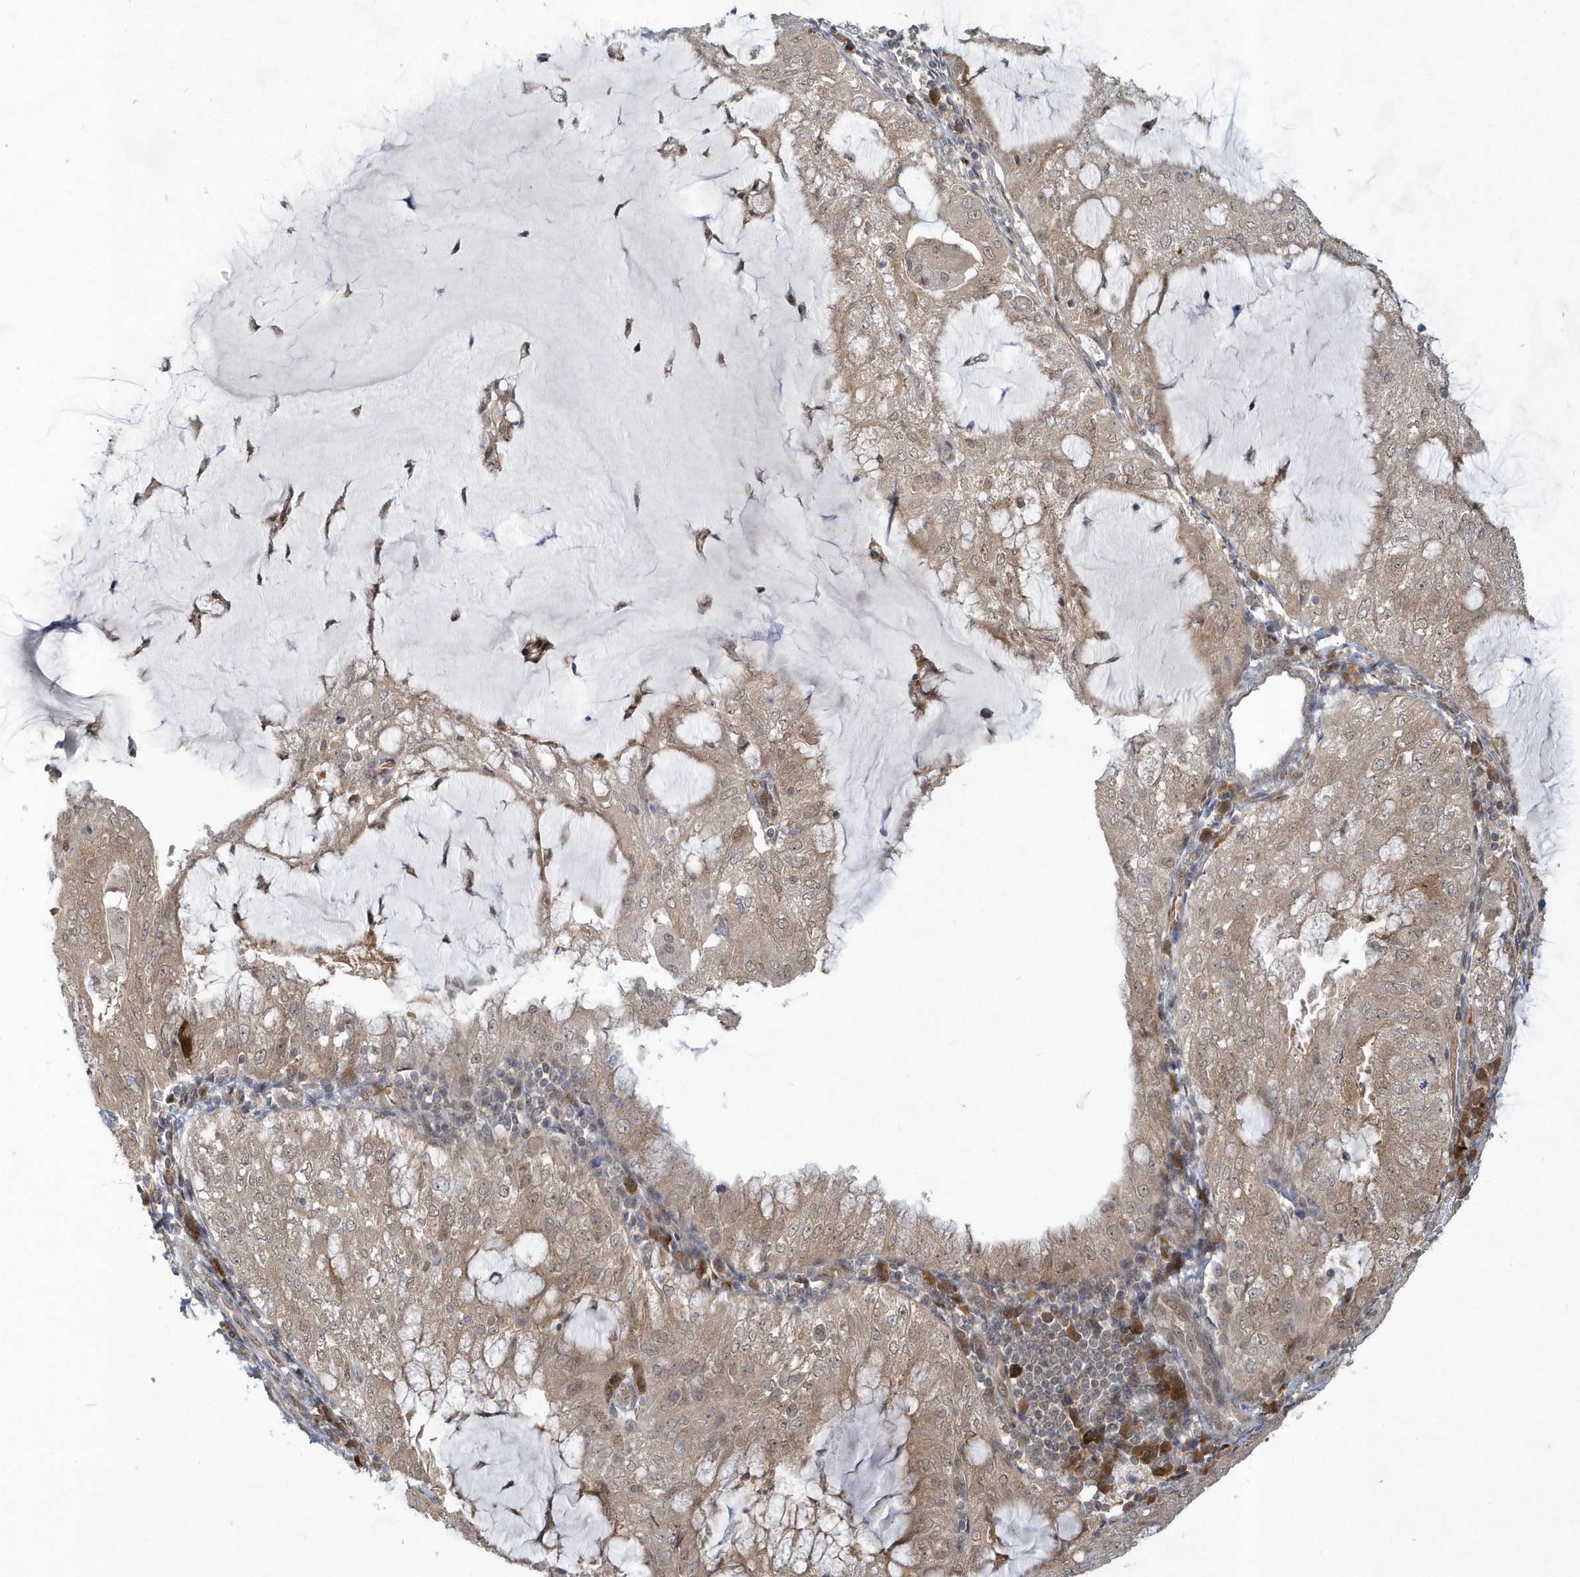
{"staining": {"intensity": "weak", "quantity": "25%-75%", "location": "cytoplasmic/membranous"}, "tissue": "endometrial cancer", "cell_type": "Tumor cells", "image_type": "cancer", "snomed": [{"axis": "morphology", "description": "Adenocarcinoma, NOS"}, {"axis": "topography", "description": "Endometrium"}], "caption": "This is an image of immunohistochemistry staining of adenocarcinoma (endometrial), which shows weak expression in the cytoplasmic/membranous of tumor cells.", "gene": "ATG4A", "patient": {"sex": "female", "age": 81}}